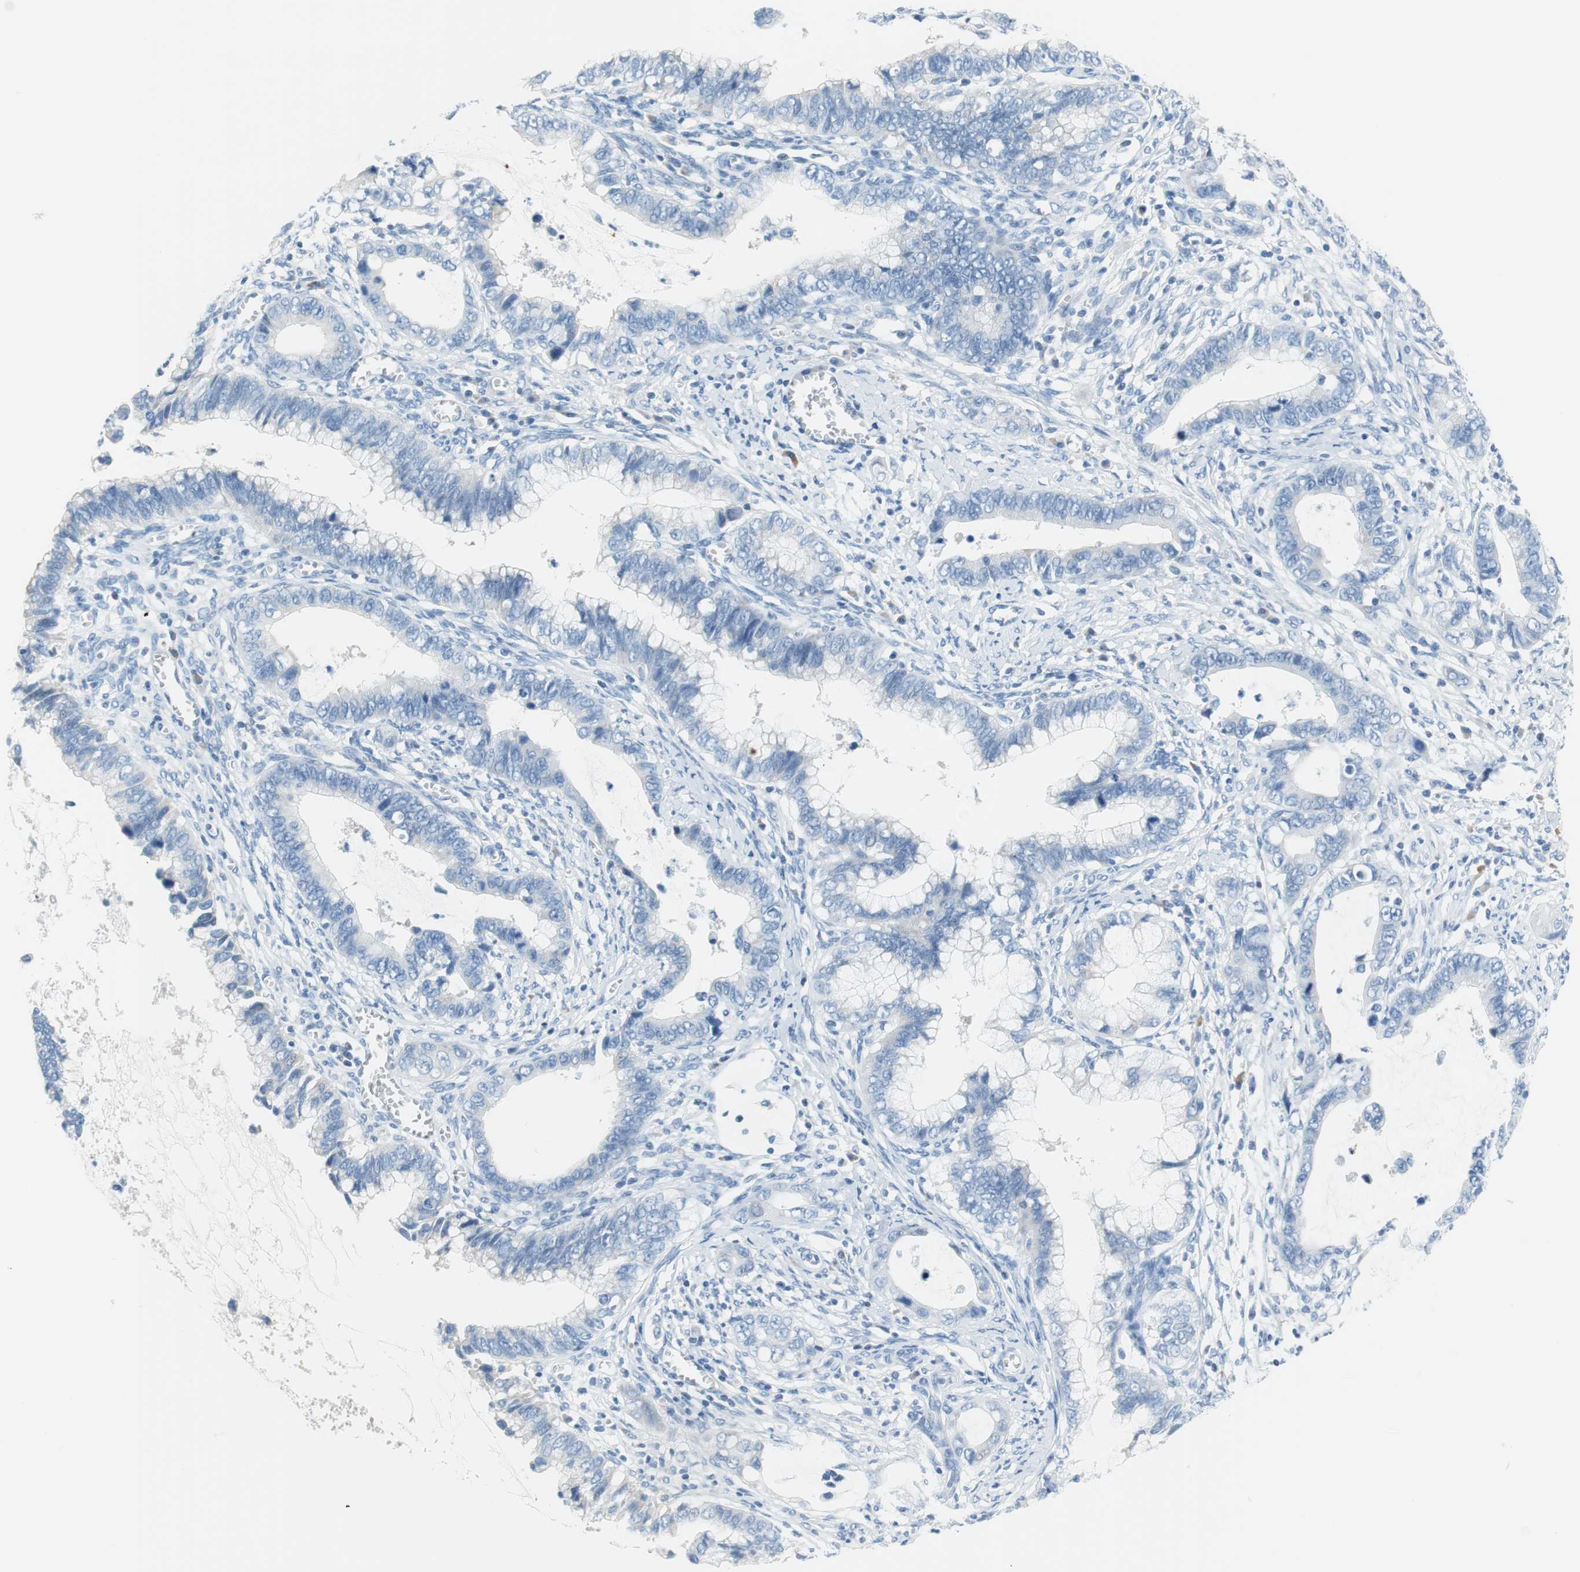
{"staining": {"intensity": "negative", "quantity": "none", "location": "none"}, "tissue": "cervical cancer", "cell_type": "Tumor cells", "image_type": "cancer", "snomed": [{"axis": "morphology", "description": "Adenocarcinoma, NOS"}, {"axis": "topography", "description": "Cervix"}], "caption": "Image shows no significant protein staining in tumor cells of adenocarcinoma (cervical).", "gene": "MYH1", "patient": {"sex": "female", "age": 44}}